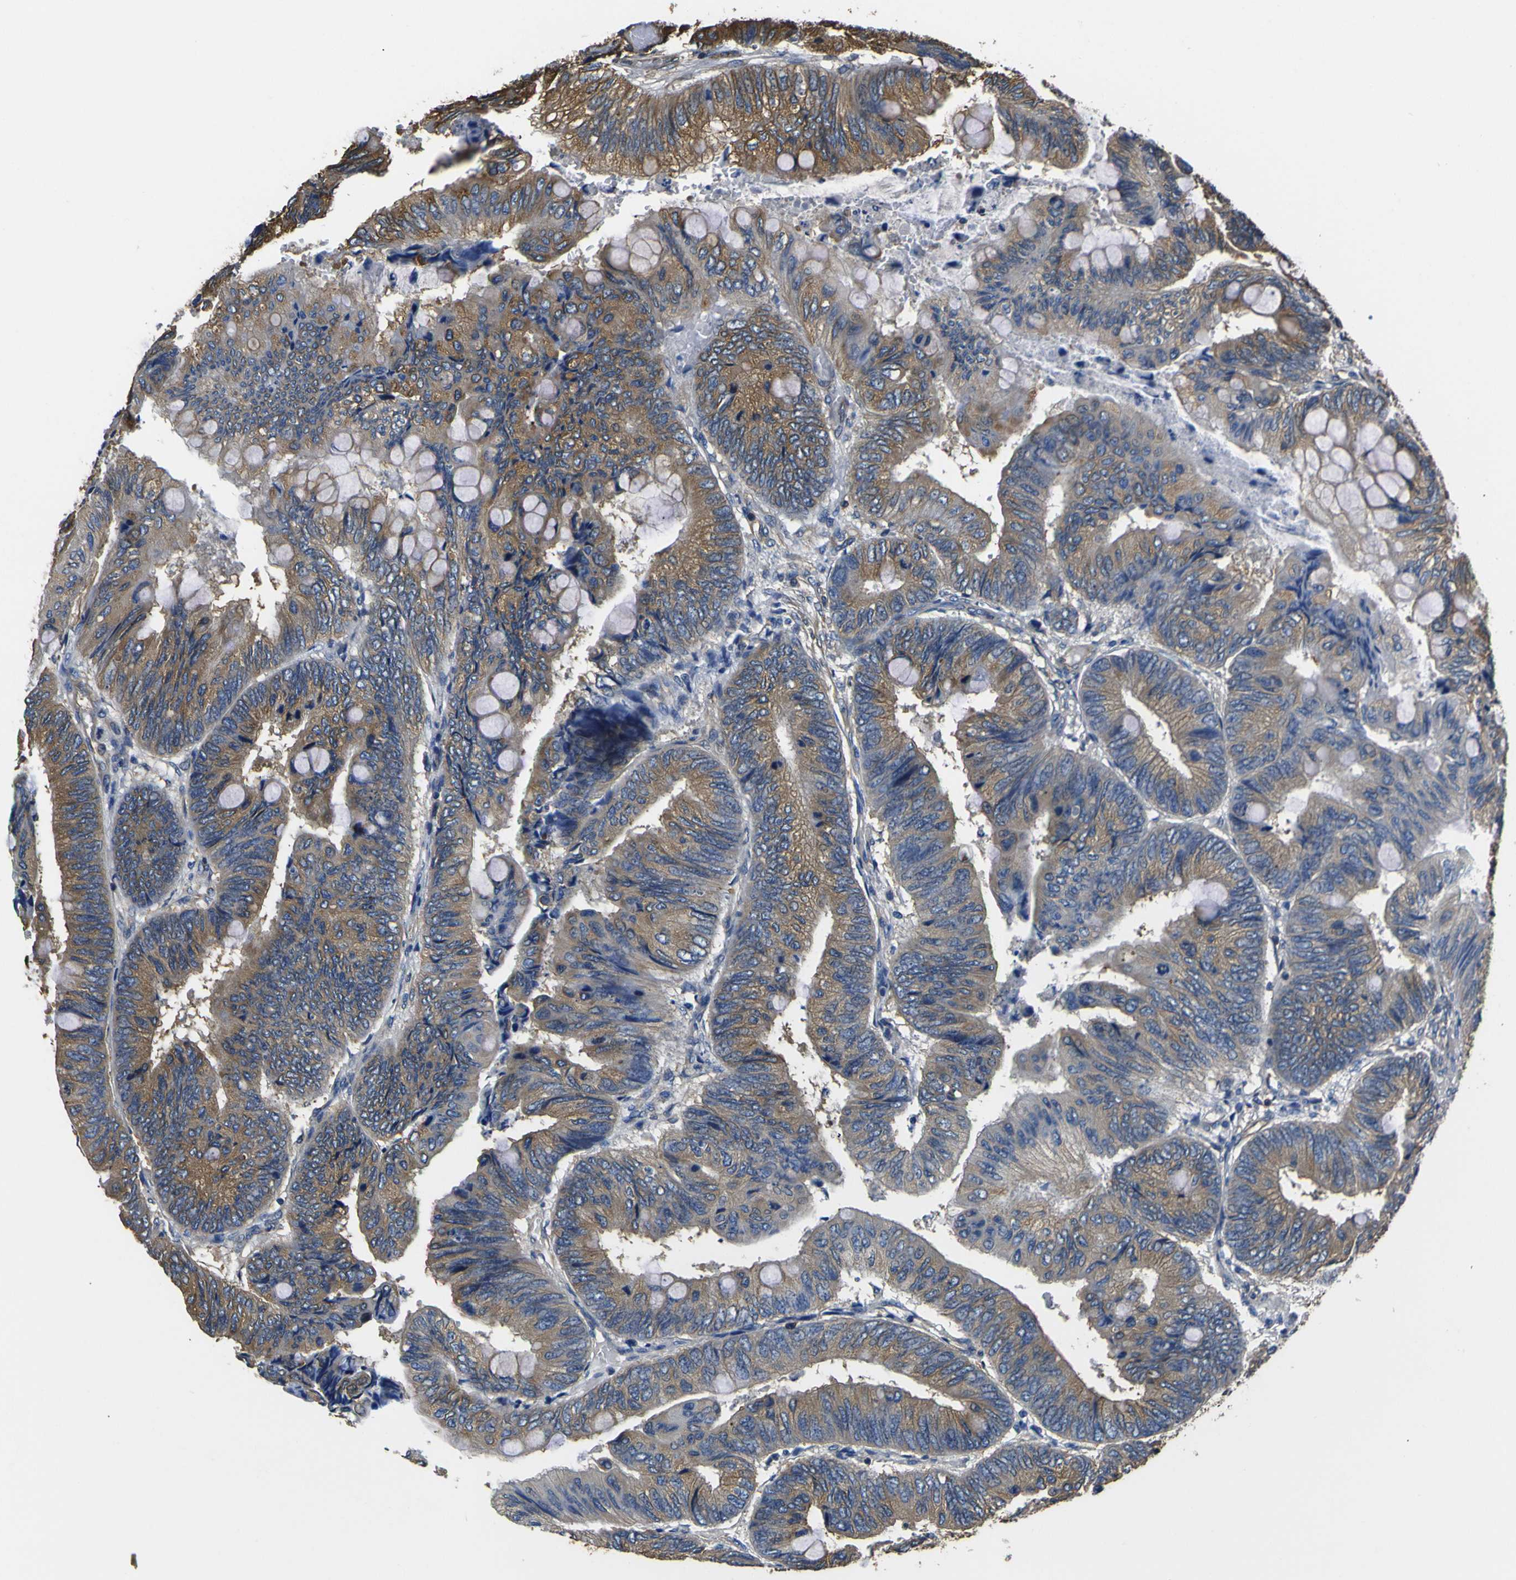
{"staining": {"intensity": "moderate", "quantity": ">75%", "location": "cytoplasmic/membranous"}, "tissue": "colorectal cancer", "cell_type": "Tumor cells", "image_type": "cancer", "snomed": [{"axis": "morphology", "description": "Normal tissue, NOS"}, {"axis": "morphology", "description": "Adenocarcinoma, NOS"}, {"axis": "topography", "description": "Rectum"}, {"axis": "topography", "description": "Peripheral nerve tissue"}], "caption": "DAB (3,3'-diaminobenzidine) immunohistochemical staining of human adenocarcinoma (colorectal) reveals moderate cytoplasmic/membranous protein positivity in approximately >75% of tumor cells.", "gene": "TUBB", "patient": {"sex": "male", "age": 92}}